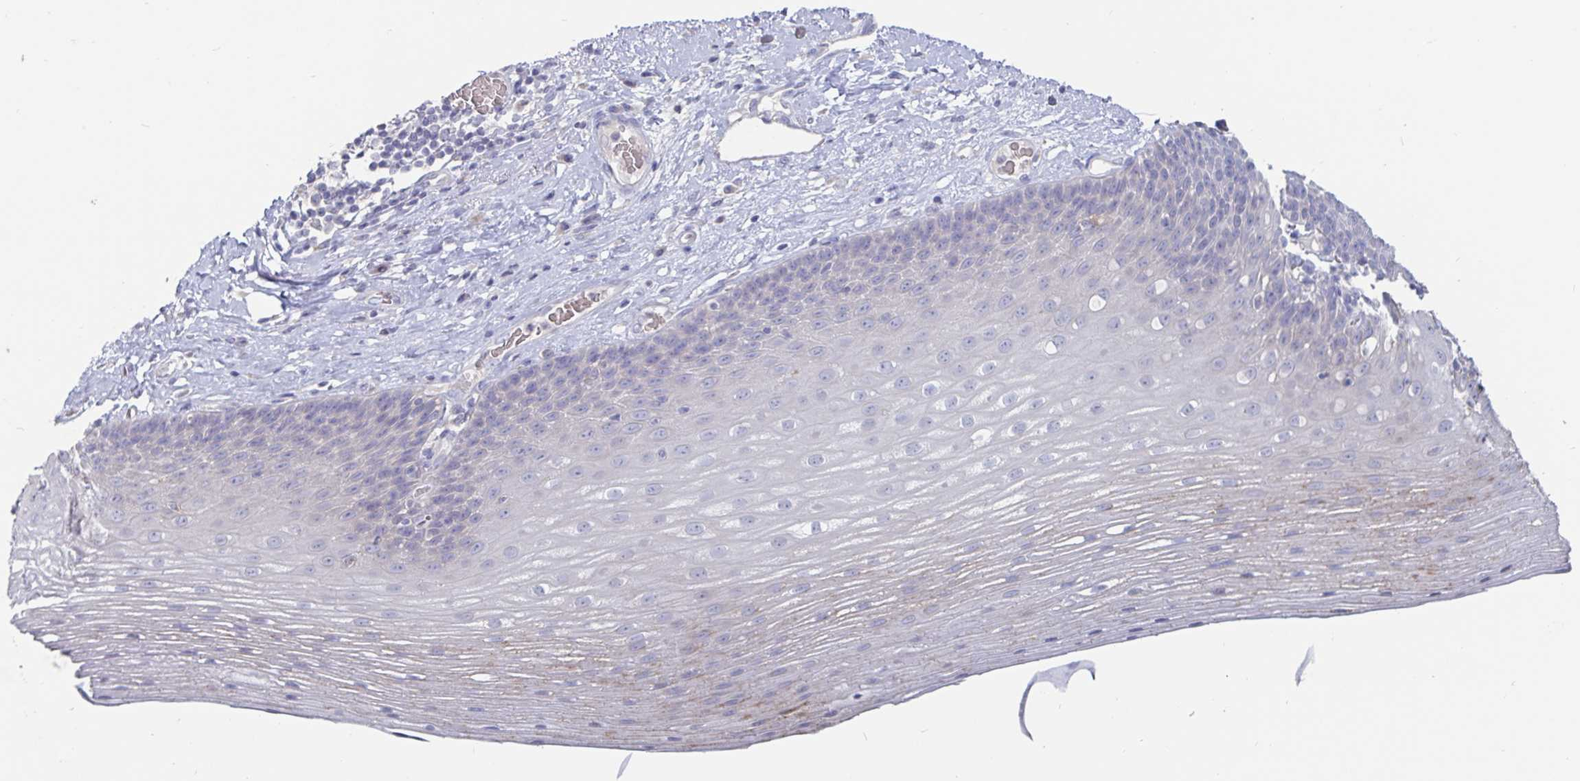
{"staining": {"intensity": "negative", "quantity": "none", "location": "none"}, "tissue": "esophagus", "cell_type": "Squamous epithelial cells", "image_type": "normal", "snomed": [{"axis": "morphology", "description": "Normal tissue, NOS"}, {"axis": "topography", "description": "Esophagus"}], "caption": "An IHC image of unremarkable esophagus is shown. There is no staining in squamous epithelial cells of esophagus. (DAB (3,3'-diaminobenzidine) immunohistochemistry visualized using brightfield microscopy, high magnification).", "gene": "SPPL3", "patient": {"sex": "male", "age": 62}}